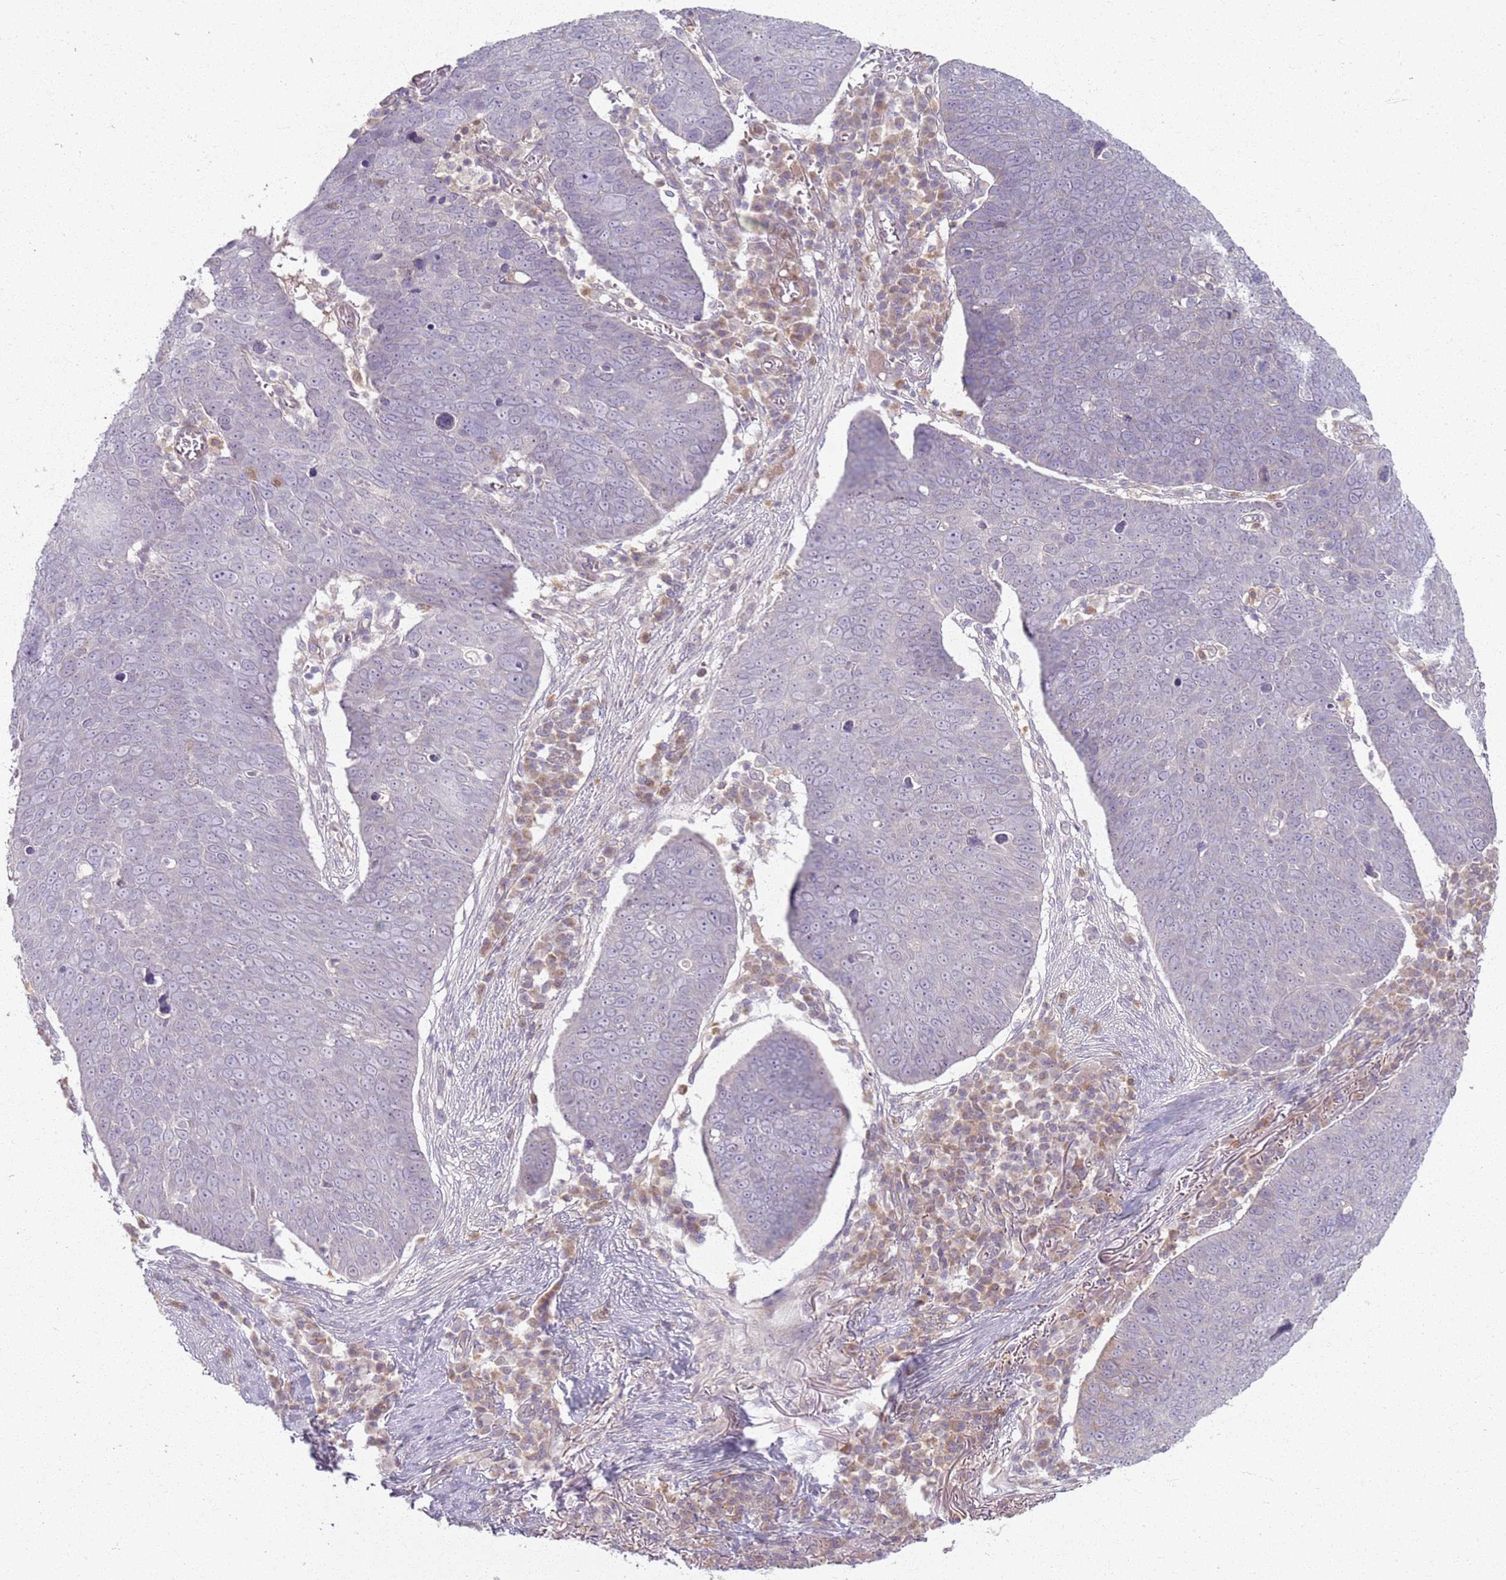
{"staining": {"intensity": "negative", "quantity": "none", "location": "none"}, "tissue": "skin cancer", "cell_type": "Tumor cells", "image_type": "cancer", "snomed": [{"axis": "morphology", "description": "Squamous cell carcinoma, NOS"}, {"axis": "topography", "description": "Skin"}], "caption": "Tumor cells show no significant protein expression in skin cancer.", "gene": "ZDHHC2", "patient": {"sex": "male", "age": 71}}